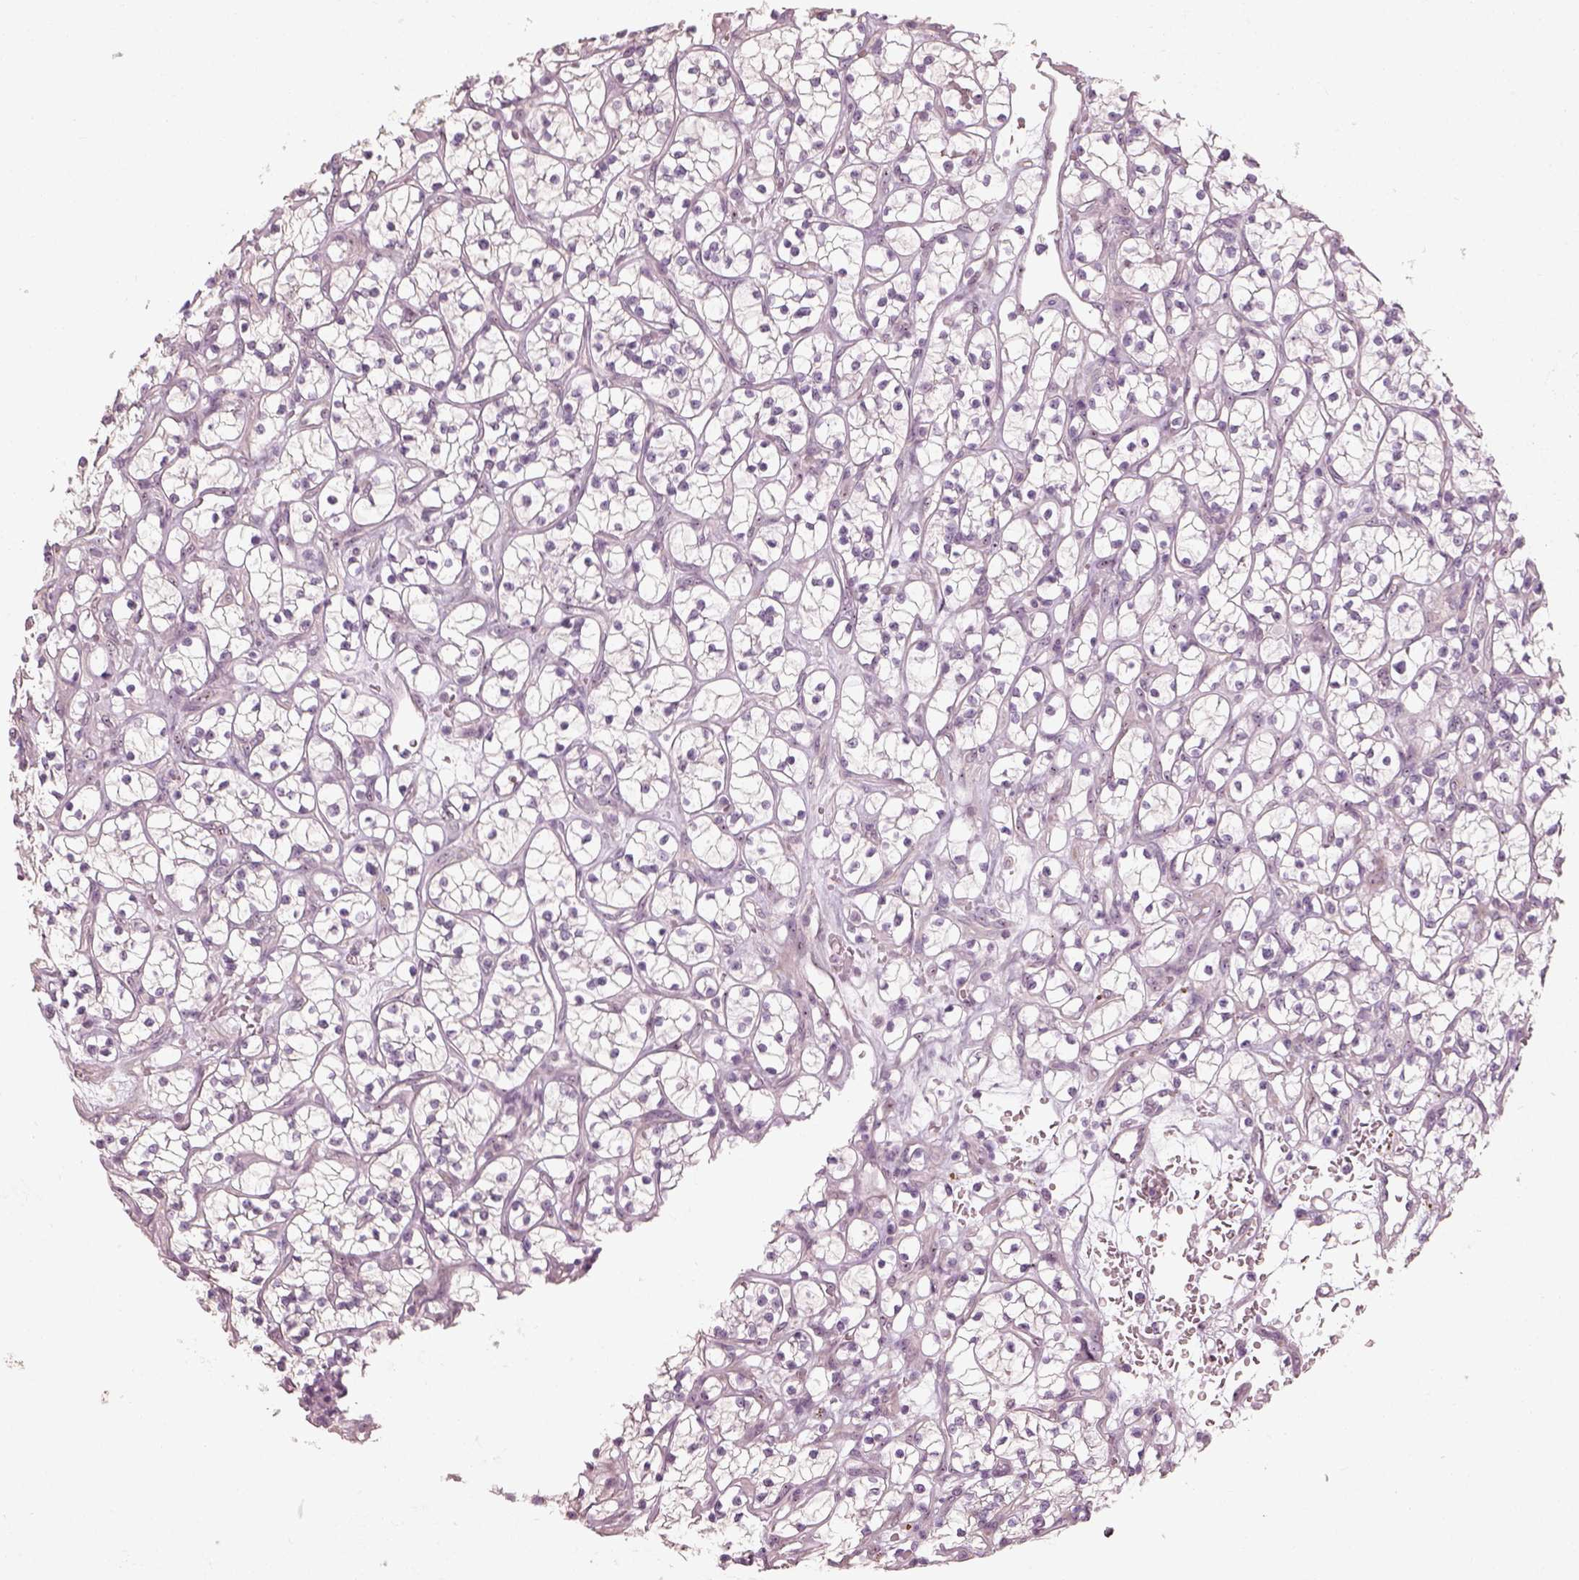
{"staining": {"intensity": "negative", "quantity": "none", "location": "none"}, "tissue": "renal cancer", "cell_type": "Tumor cells", "image_type": "cancer", "snomed": [{"axis": "morphology", "description": "Adenocarcinoma, NOS"}, {"axis": "topography", "description": "Kidney"}], "caption": "Tumor cells show no significant protein staining in adenocarcinoma (renal).", "gene": "CDS1", "patient": {"sex": "female", "age": 64}}